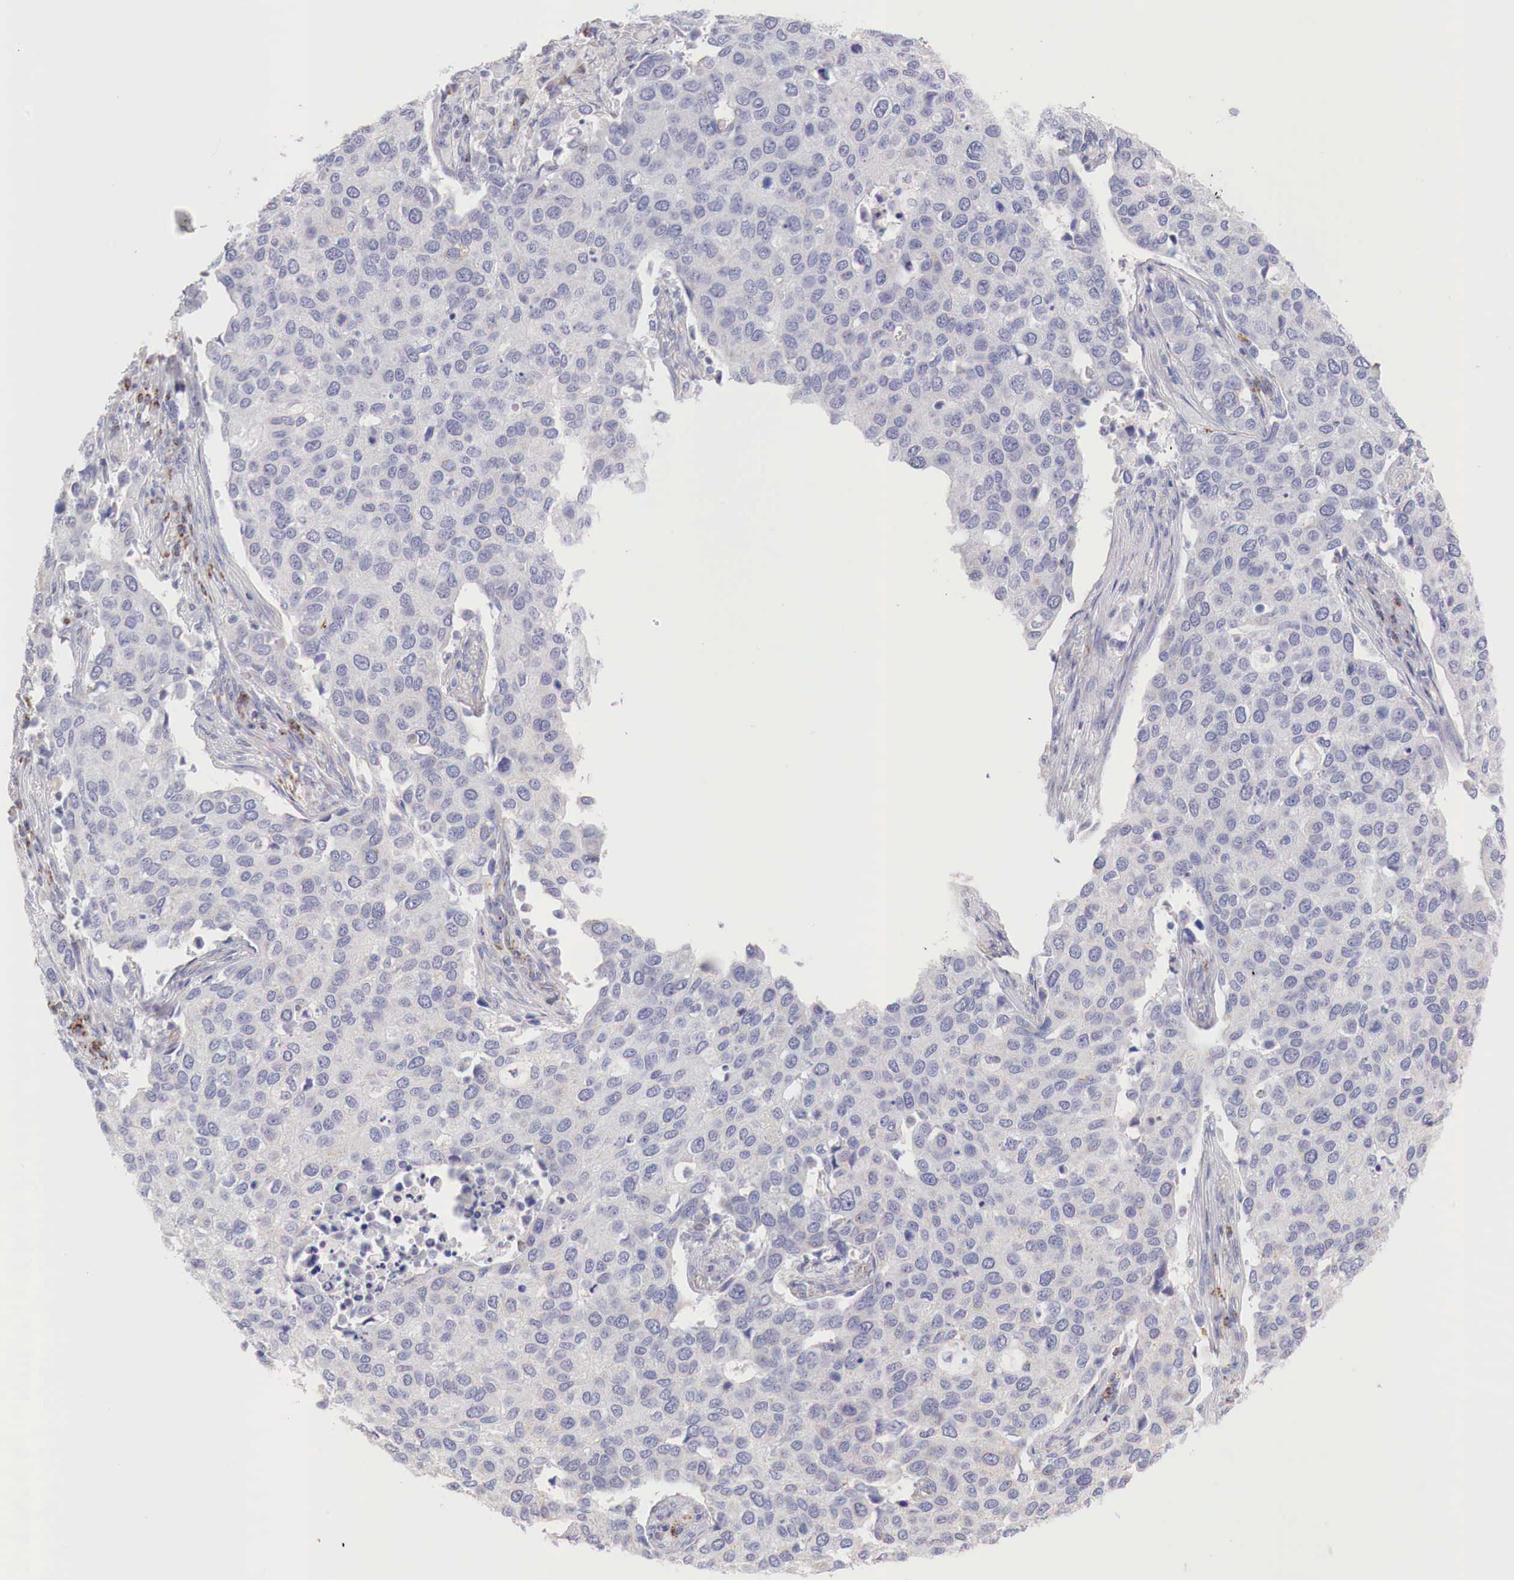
{"staining": {"intensity": "negative", "quantity": "none", "location": "none"}, "tissue": "cervical cancer", "cell_type": "Tumor cells", "image_type": "cancer", "snomed": [{"axis": "morphology", "description": "Squamous cell carcinoma, NOS"}, {"axis": "topography", "description": "Cervix"}], "caption": "An immunohistochemistry photomicrograph of cervical squamous cell carcinoma is shown. There is no staining in tumor cells of cervical squamous cell carcinoma.", "gene": "IDH3G", "patient": {"sex": "female", "age": 54}}